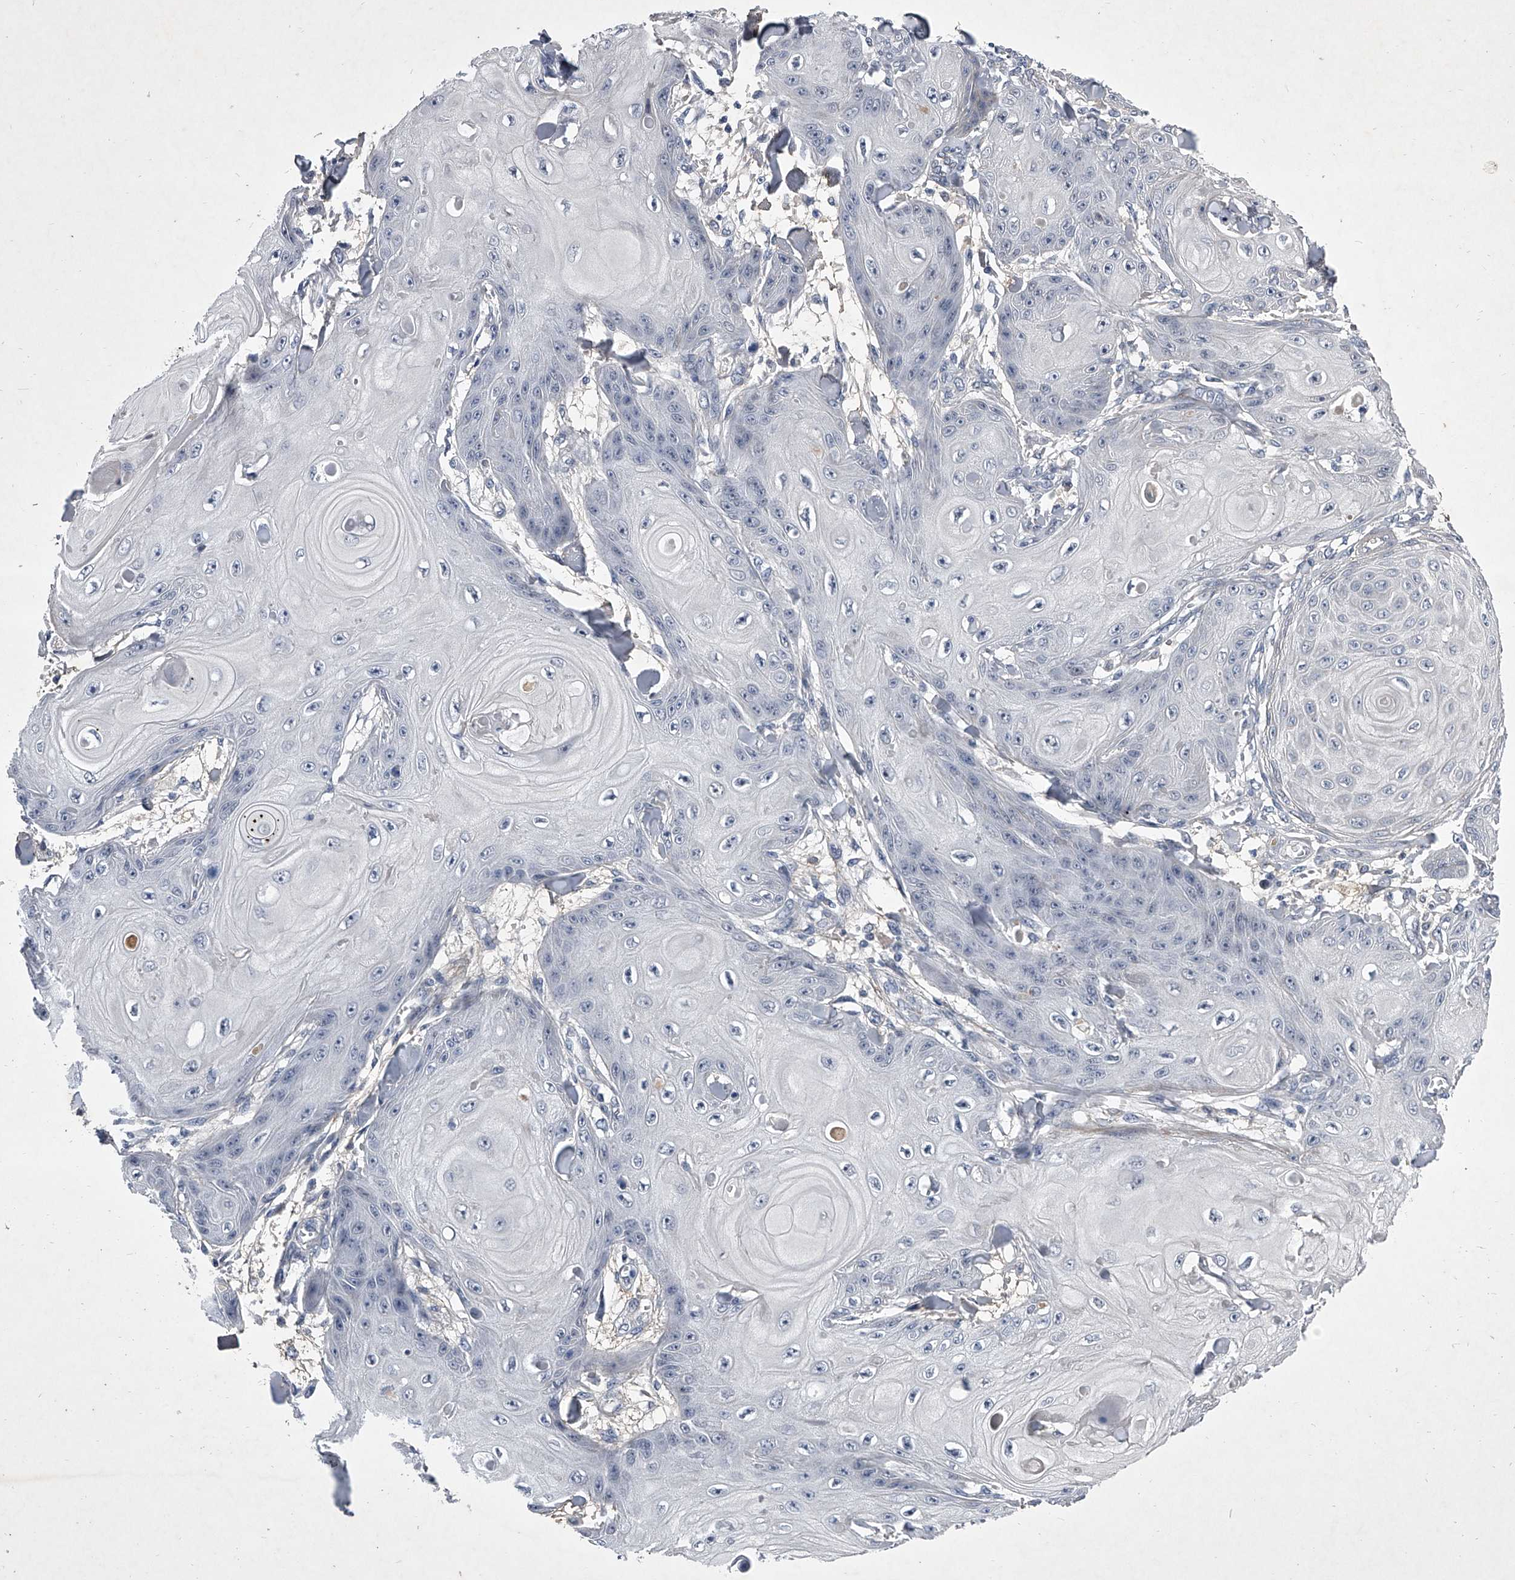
{"staining": {"intensity": "negative", "quantity": "none", "location": "none"}, "tissue": "skin cancer", "cell_type": "Tumor cells", "image_type": "cancer", "snomed": [{"axis": "morphology", "description": "Squamous cell carcinoma, NOS"}, {"axis": "topography", "description": "Skin"}], "caption": "Human skin cancer (squamous cell carcinoma) stained for a protein using immunohistochemistry (IHC) reveals no staining in tumor cells.", "gene": "ZNF76", "patient": {"sex": "male", "age": 74}}